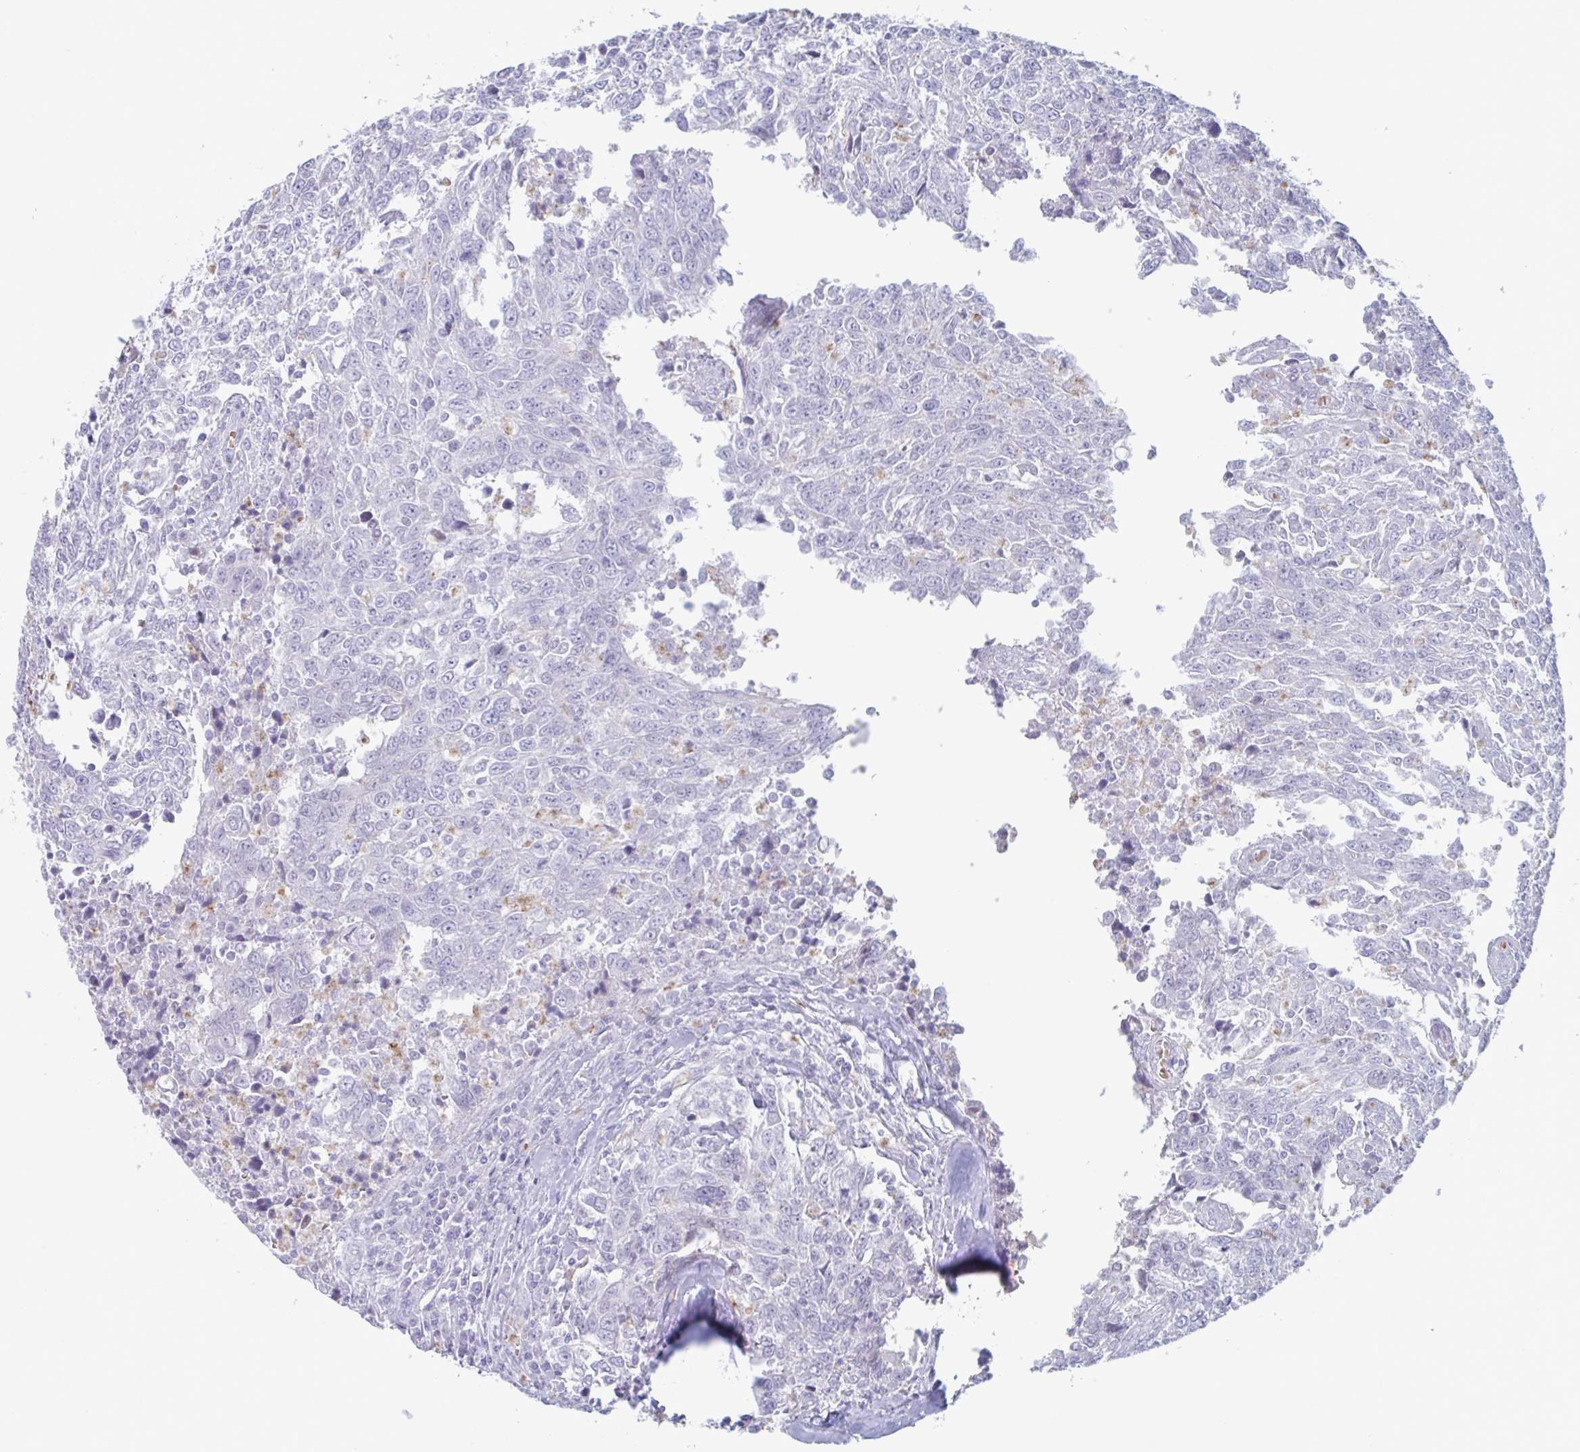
{"staining": {"intensity": "negative", "quantity": "none", "location": "none"}, "tissue": "breast cancer", "cell_type": "Tumor cells", "image_type": "cancer", "snomed": [{"axis": "morphology", "description": "Duct carcinoma"}, {"axis": "topography", "description": "Breast"}], "caption": "High magnification brightfield microscopy of breast infiltrating ductal carcinoma stained with DAB (3,3'-diaminobenzidine) (brown) and counterstained with hematoxylin (blue): tumor cells show no significant expression. (Stains: DAB (3,3'-diaminobenzidine) IHC with hematoxylin counter stain, Microscopy: brightfield microscopy at high magnification).", "gene": "CYP4F11", "patient": {"sex": "female", "age": 50}}